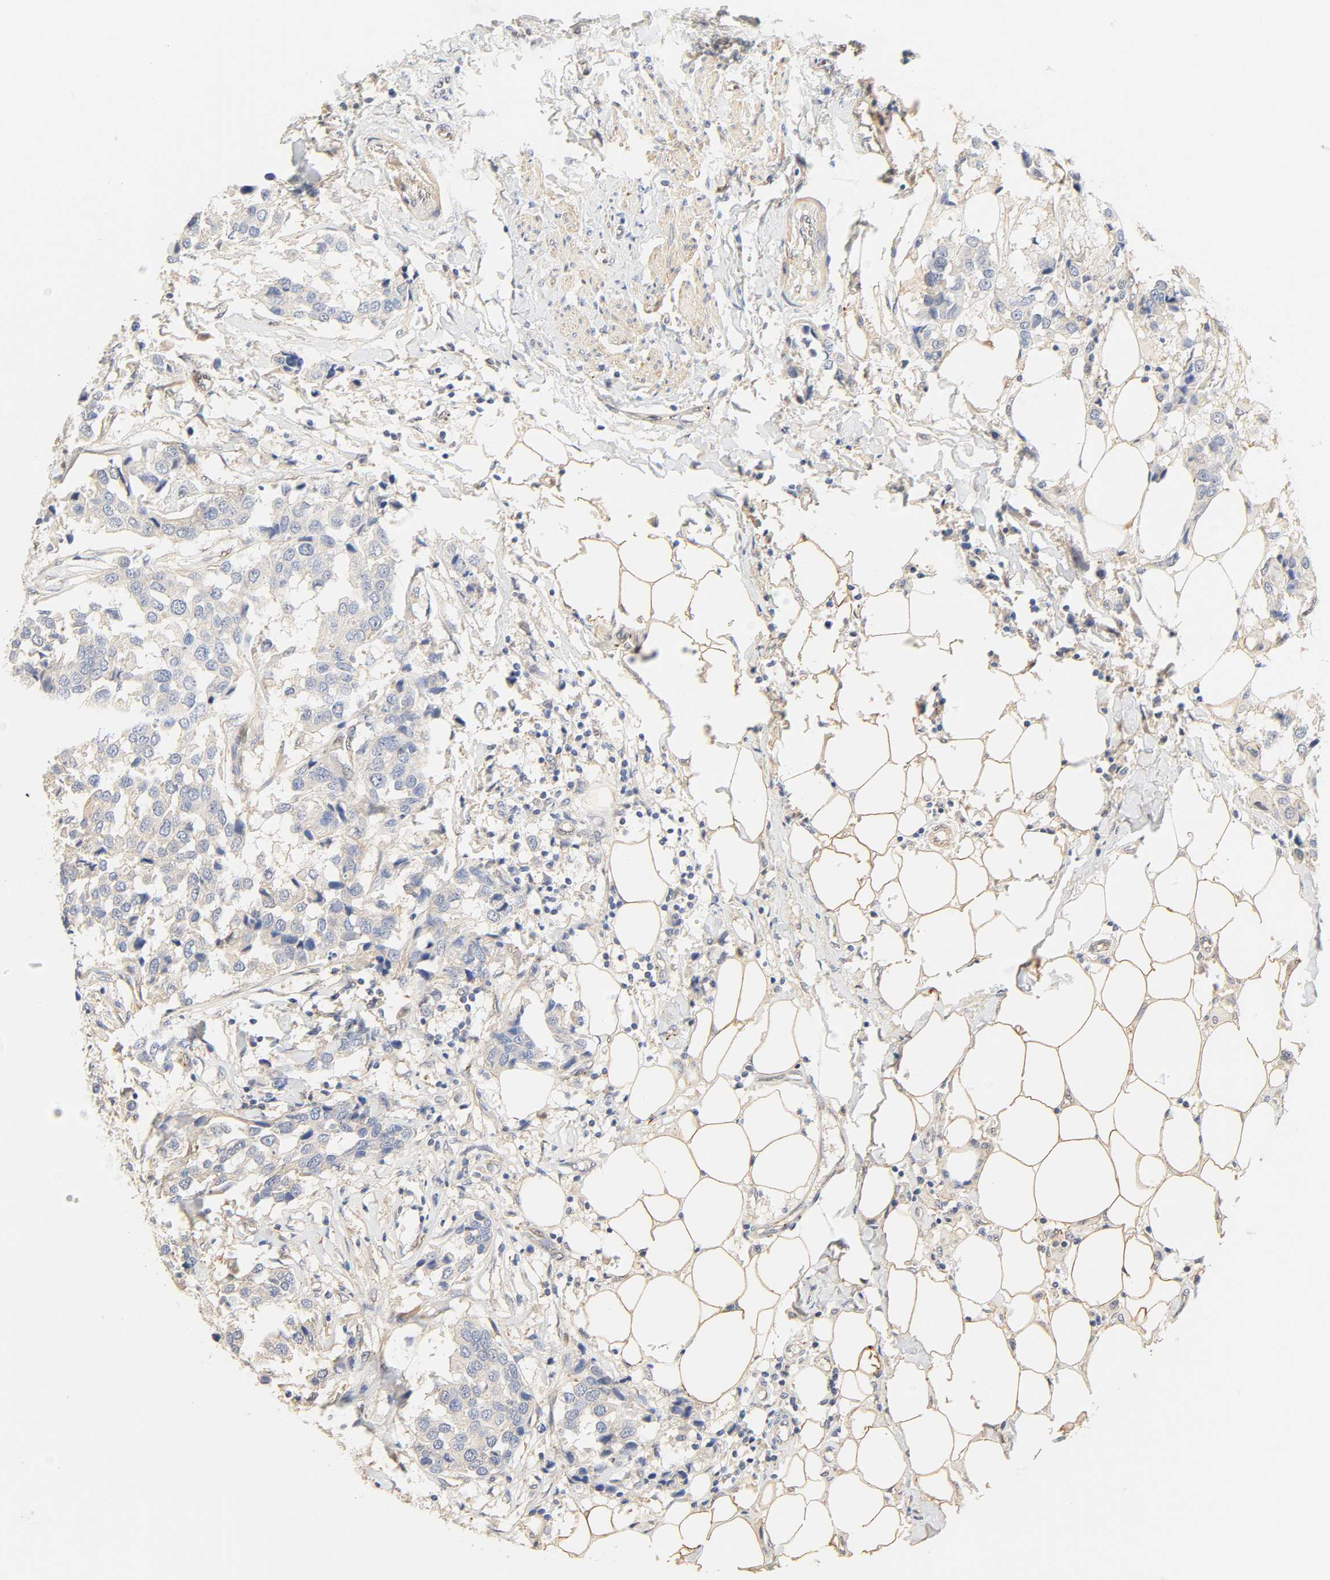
{"staining": {"intensity": "negative", "quantity": "none", "location": "none"}, "tissue": "breast cancer", "cell_type": "Tumor cells", "image_type": "cancer", "snomed": [{"axis": "morphology", "description": "Duct carcinoma"}, {"axis": "topography", "description": "Breast"}], "caption": "IHC histopathology image of human breast cancer (infiltrating ductal carcinoma) stained for a protein (brown), which shows no positivity in tumor cells. (Brightfield microscopy of DAB (3,3'-diaminobenzidine) immunohistochemistry at high magnification).", "gene": "BORCS8-MEF2B", "patient": {"sex": "female", "age": 80}}